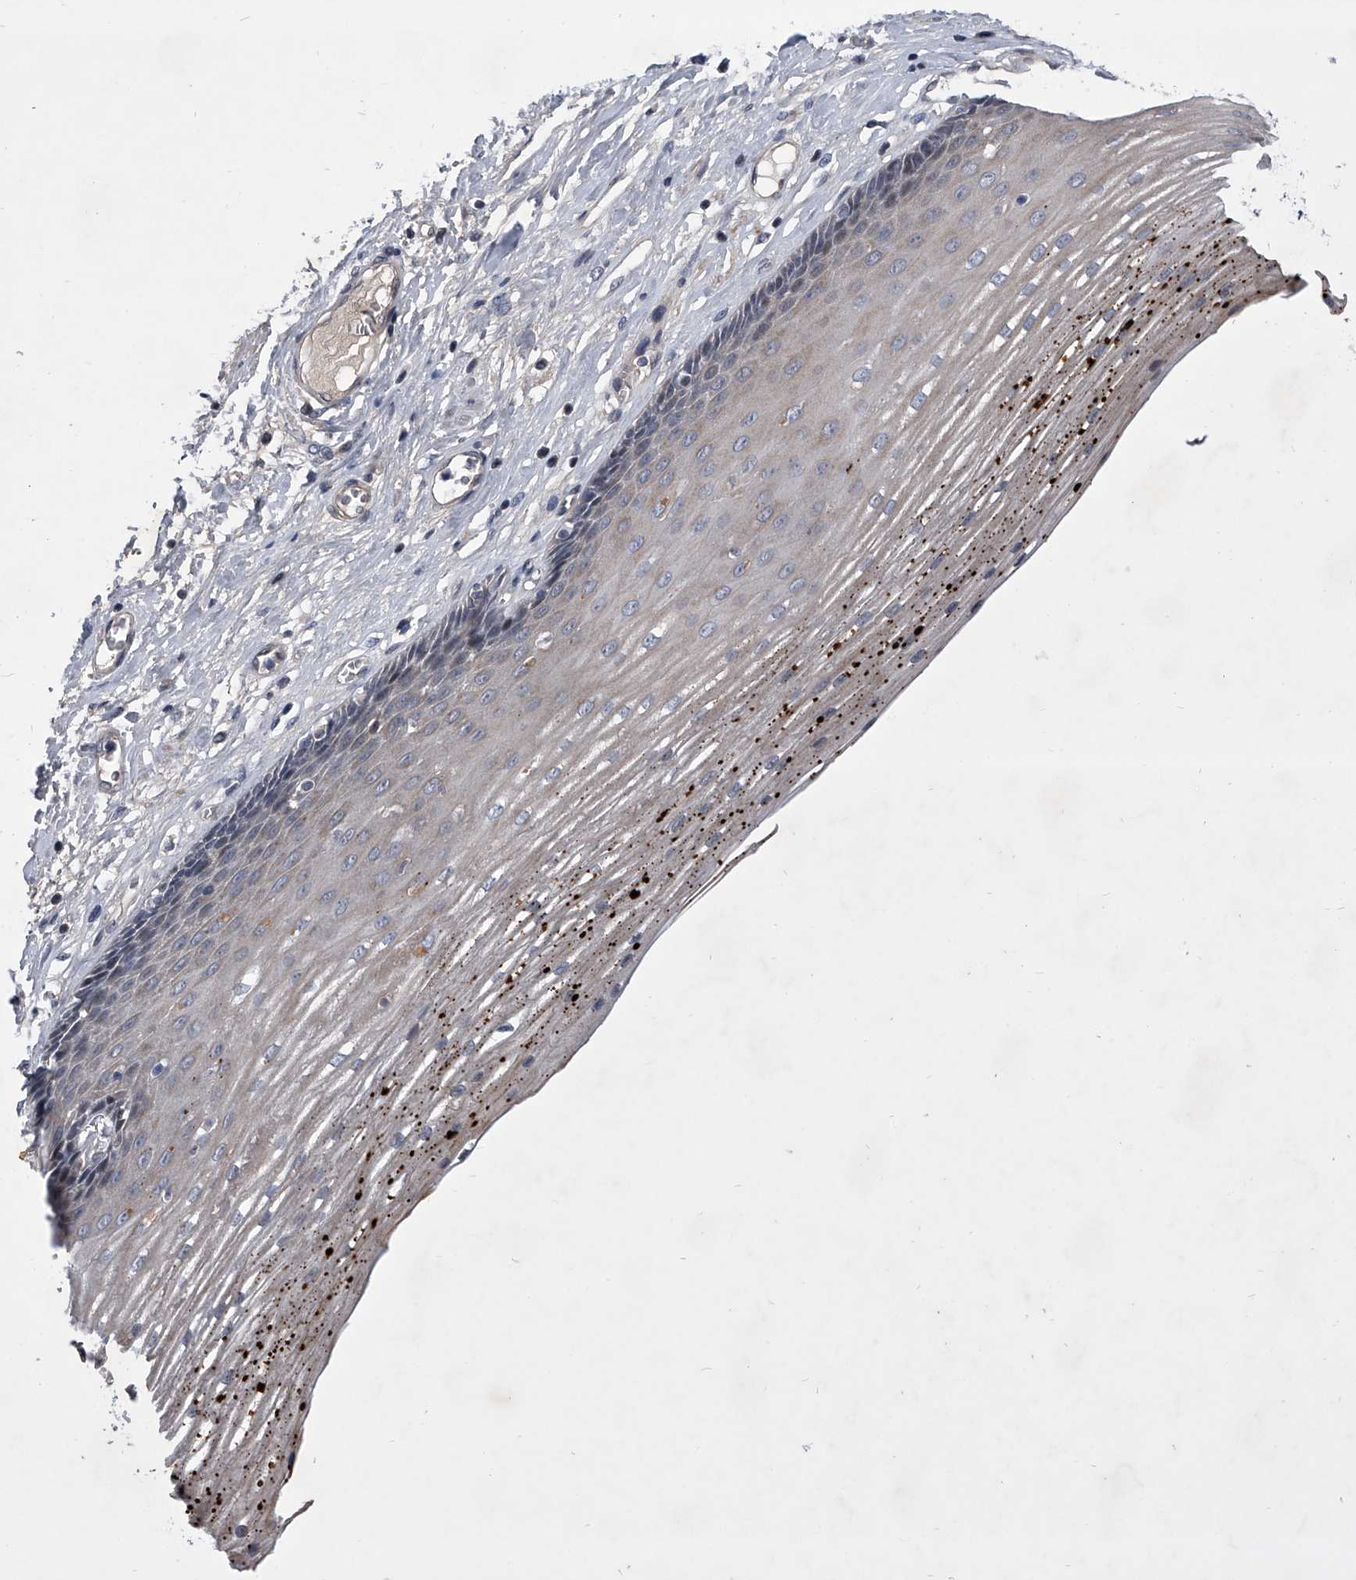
{"staining": {"intensity": "strong", "quantity": "<25%", "location": "cytoplasmic/membranous"}, "tissue": "esophagus", "cell_type": "Squamous epithelial cells", "image_type": "normal", "snomed": [{"axis": "morphology", "description": "Normal tissue, NOS"}, {"axis": "topography", "description": "Esophagus"}], "caption": "IHC image of benign esophagus stained for a protein (brown), which displays medium levels of strong cytoplasmic/membranous positivity in about <25% of squamous epithelial cells.", "gene": "ZNF76", "patient": {"sex": "male", "age": 62}}